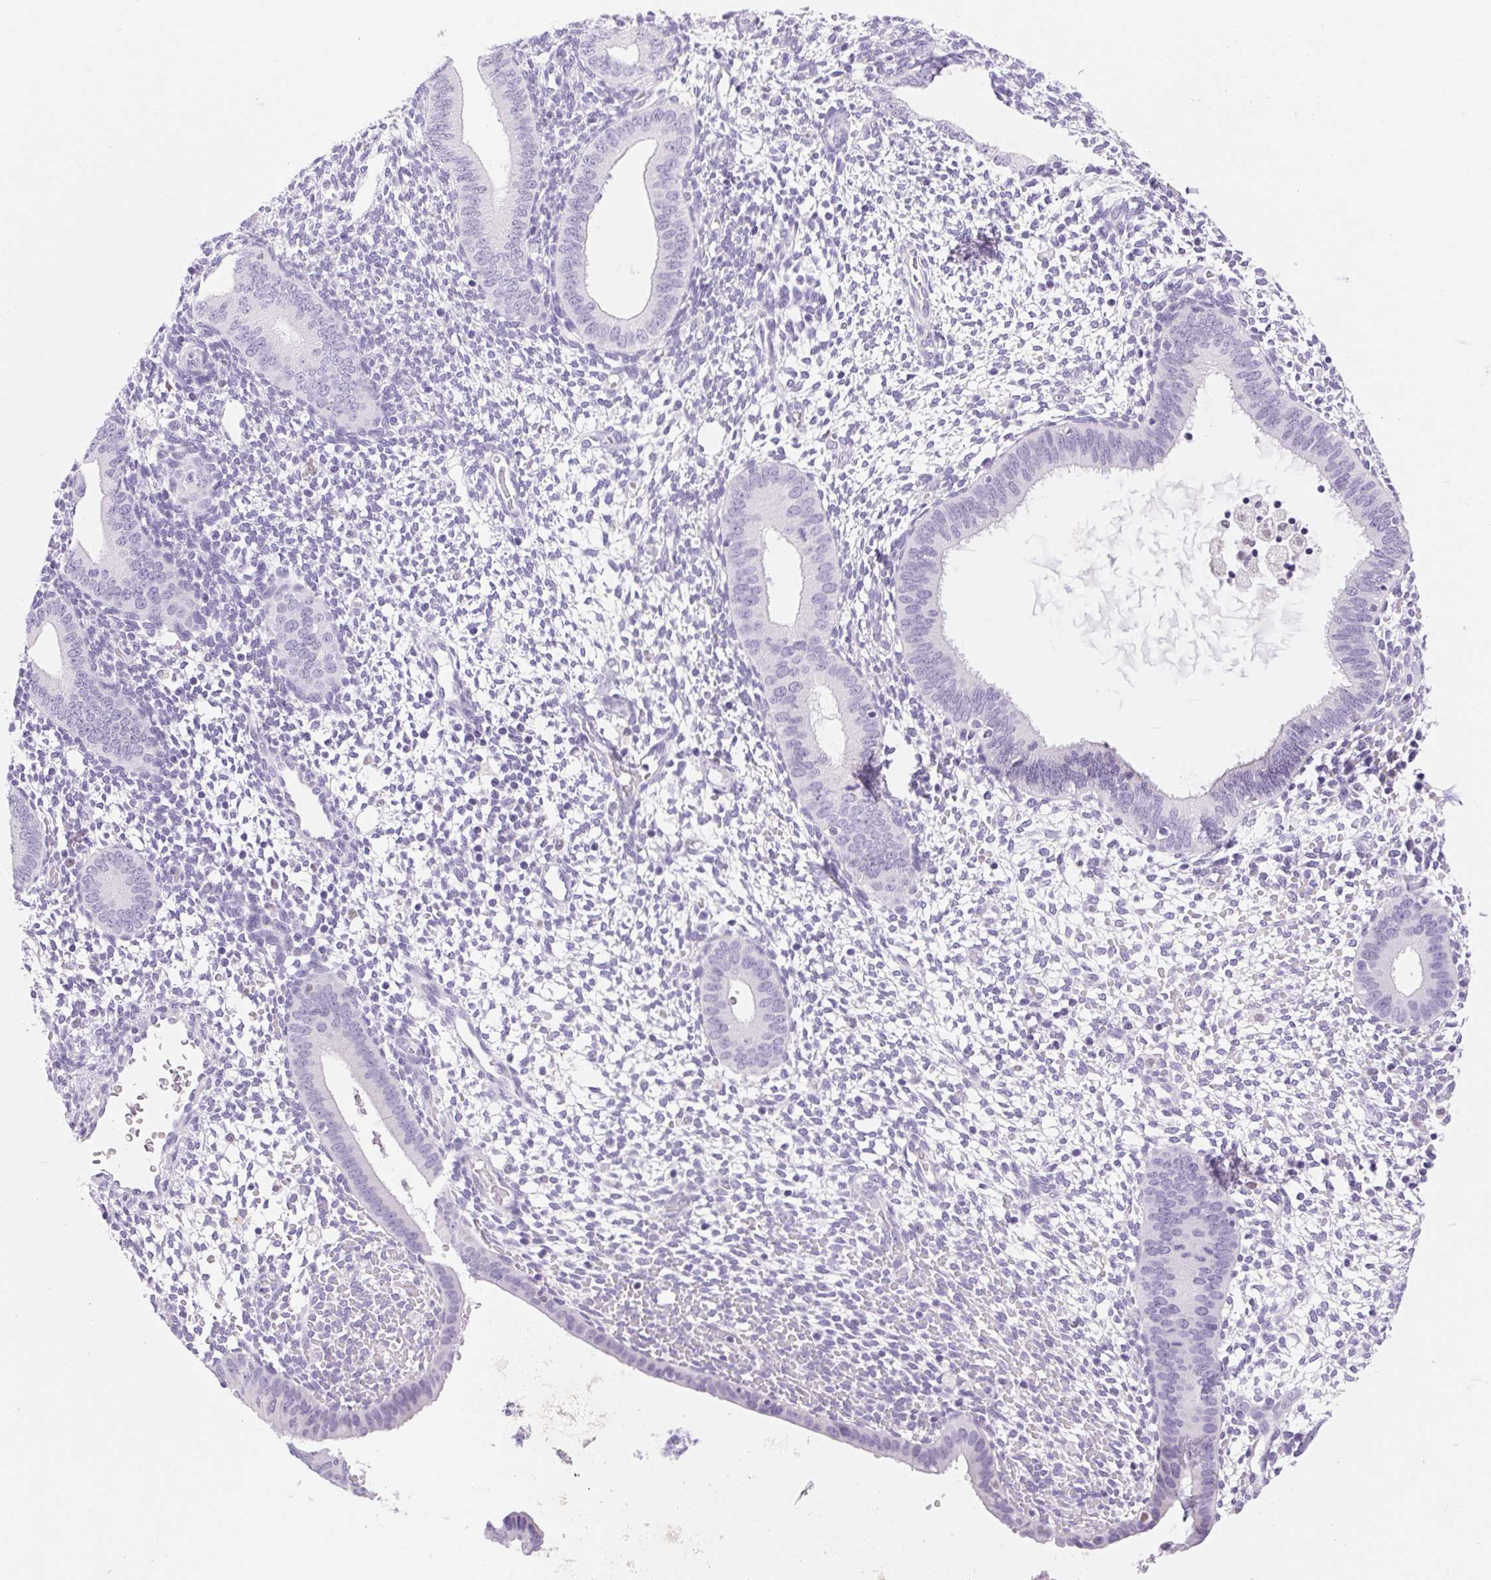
{"staining": {"intensity": "negative", "quantity": "none", "location": "none"}, "tissue": "endometrium", "cell_type": "Cells in endometrial stroma", "image_type": "normal", "snomed": [{"axis": "morphology", "description": "Normal tissue, NOS"}, {"axis": "topography", "description": "Endometrium"}], "caption": "IHC micrograph of normal endometrium stained for a protein (brown), which reveals no staining in cells in endometrial stroma.", "gene": "ASGR2", "patient": {"sex": "female", "age": 40}}